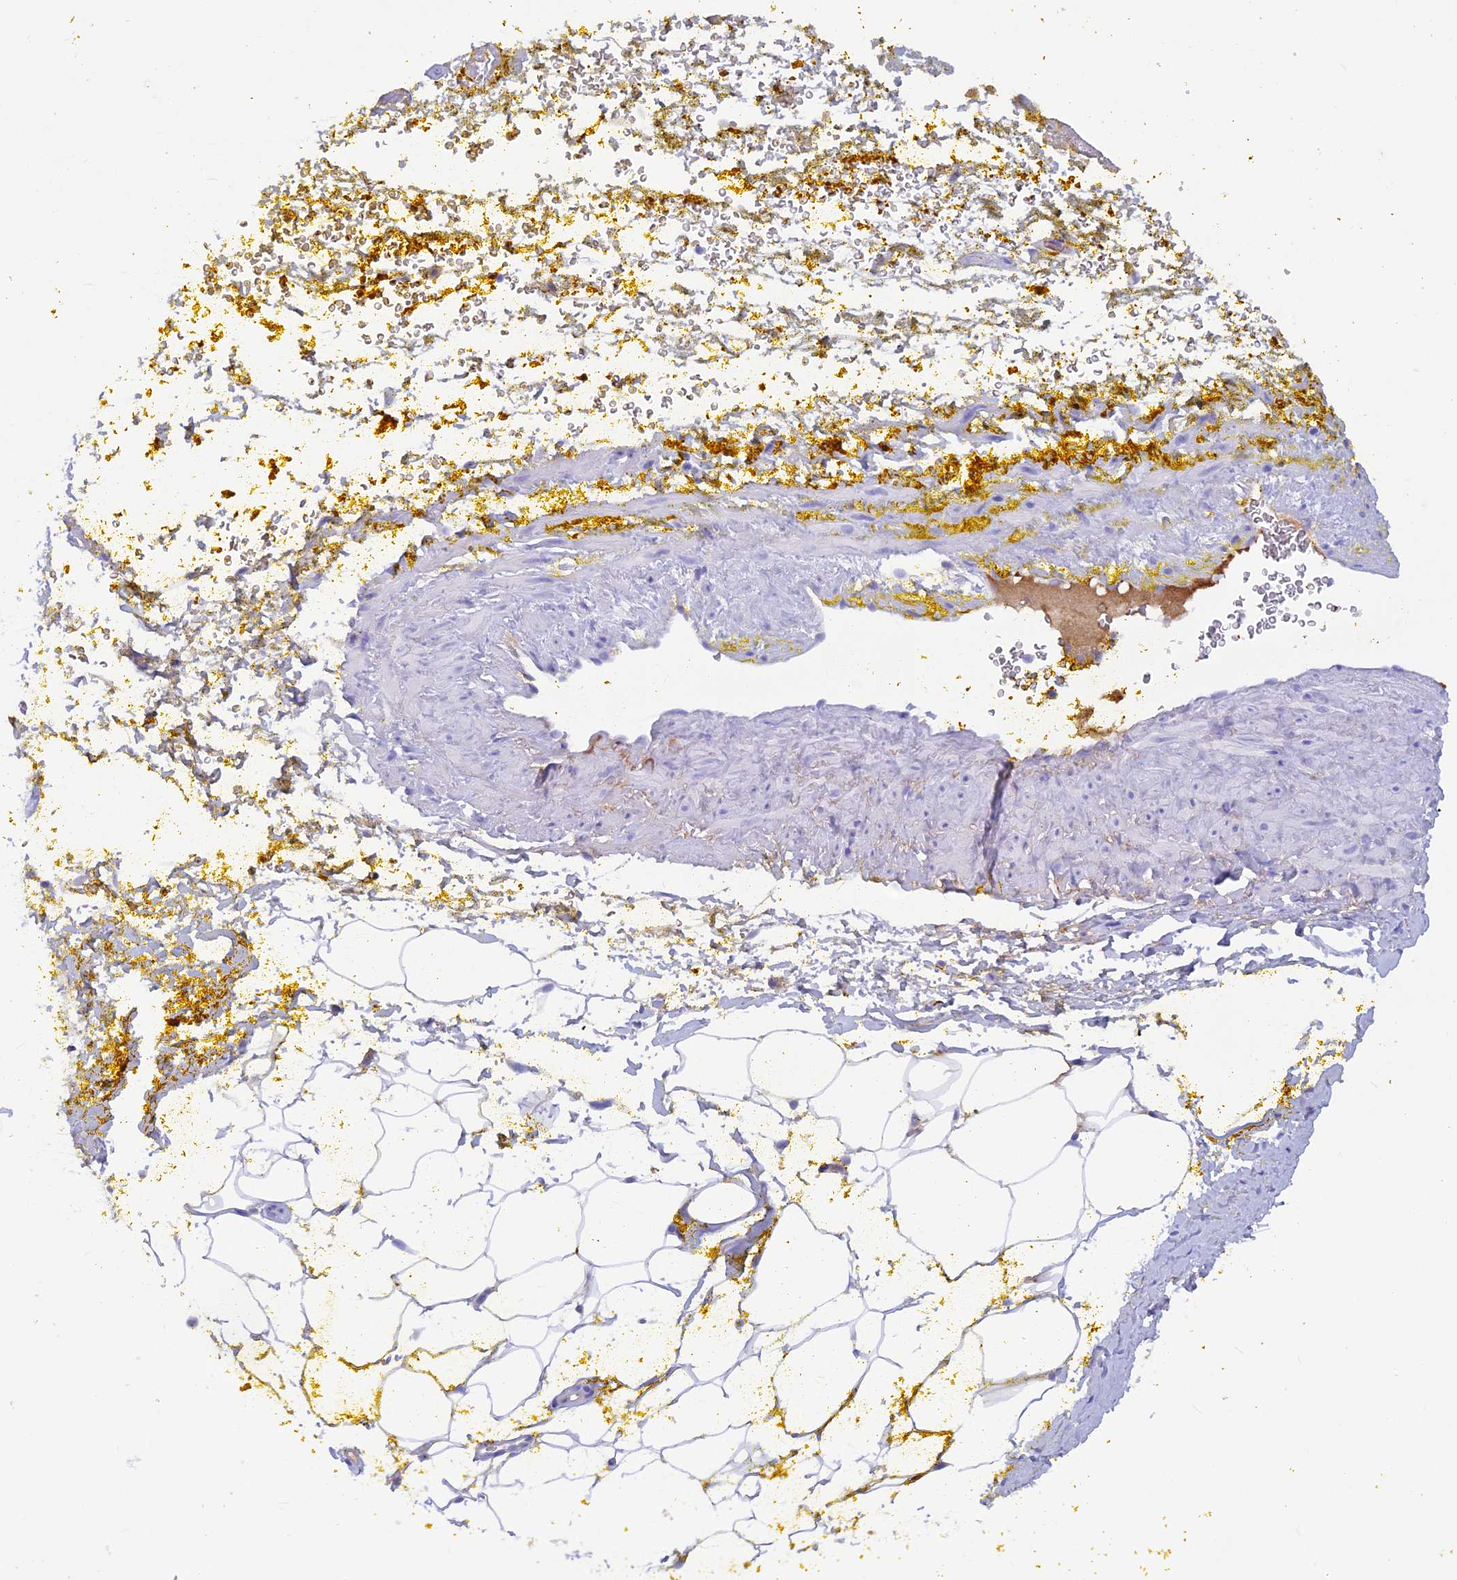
{"staining": {"intensity": "negative", "quantity": "none", "location": "none"}, "tissue": "adipose tissue", "cell_type": "Adipocytes", "image_type": "normal", "snomed": [{"axis": "morphology", "description": "Normal tissue, NOS"}, {"axis": "morphology", "description": "Adenocarcinoma, Low grade"}, {"axis": "topography", "description": "Prostate"}, {"axis": "topography", "description": "Peripheral nerve tissue"}], "caption": "DAB (3,3'-diaminobenzidine) immunohistochemical staining of unremarkable adipose tissue demonstrates no significant staining in adipocytes.", "gene": "IGSF6", "patient": {"sex": "male", "age": 63}}